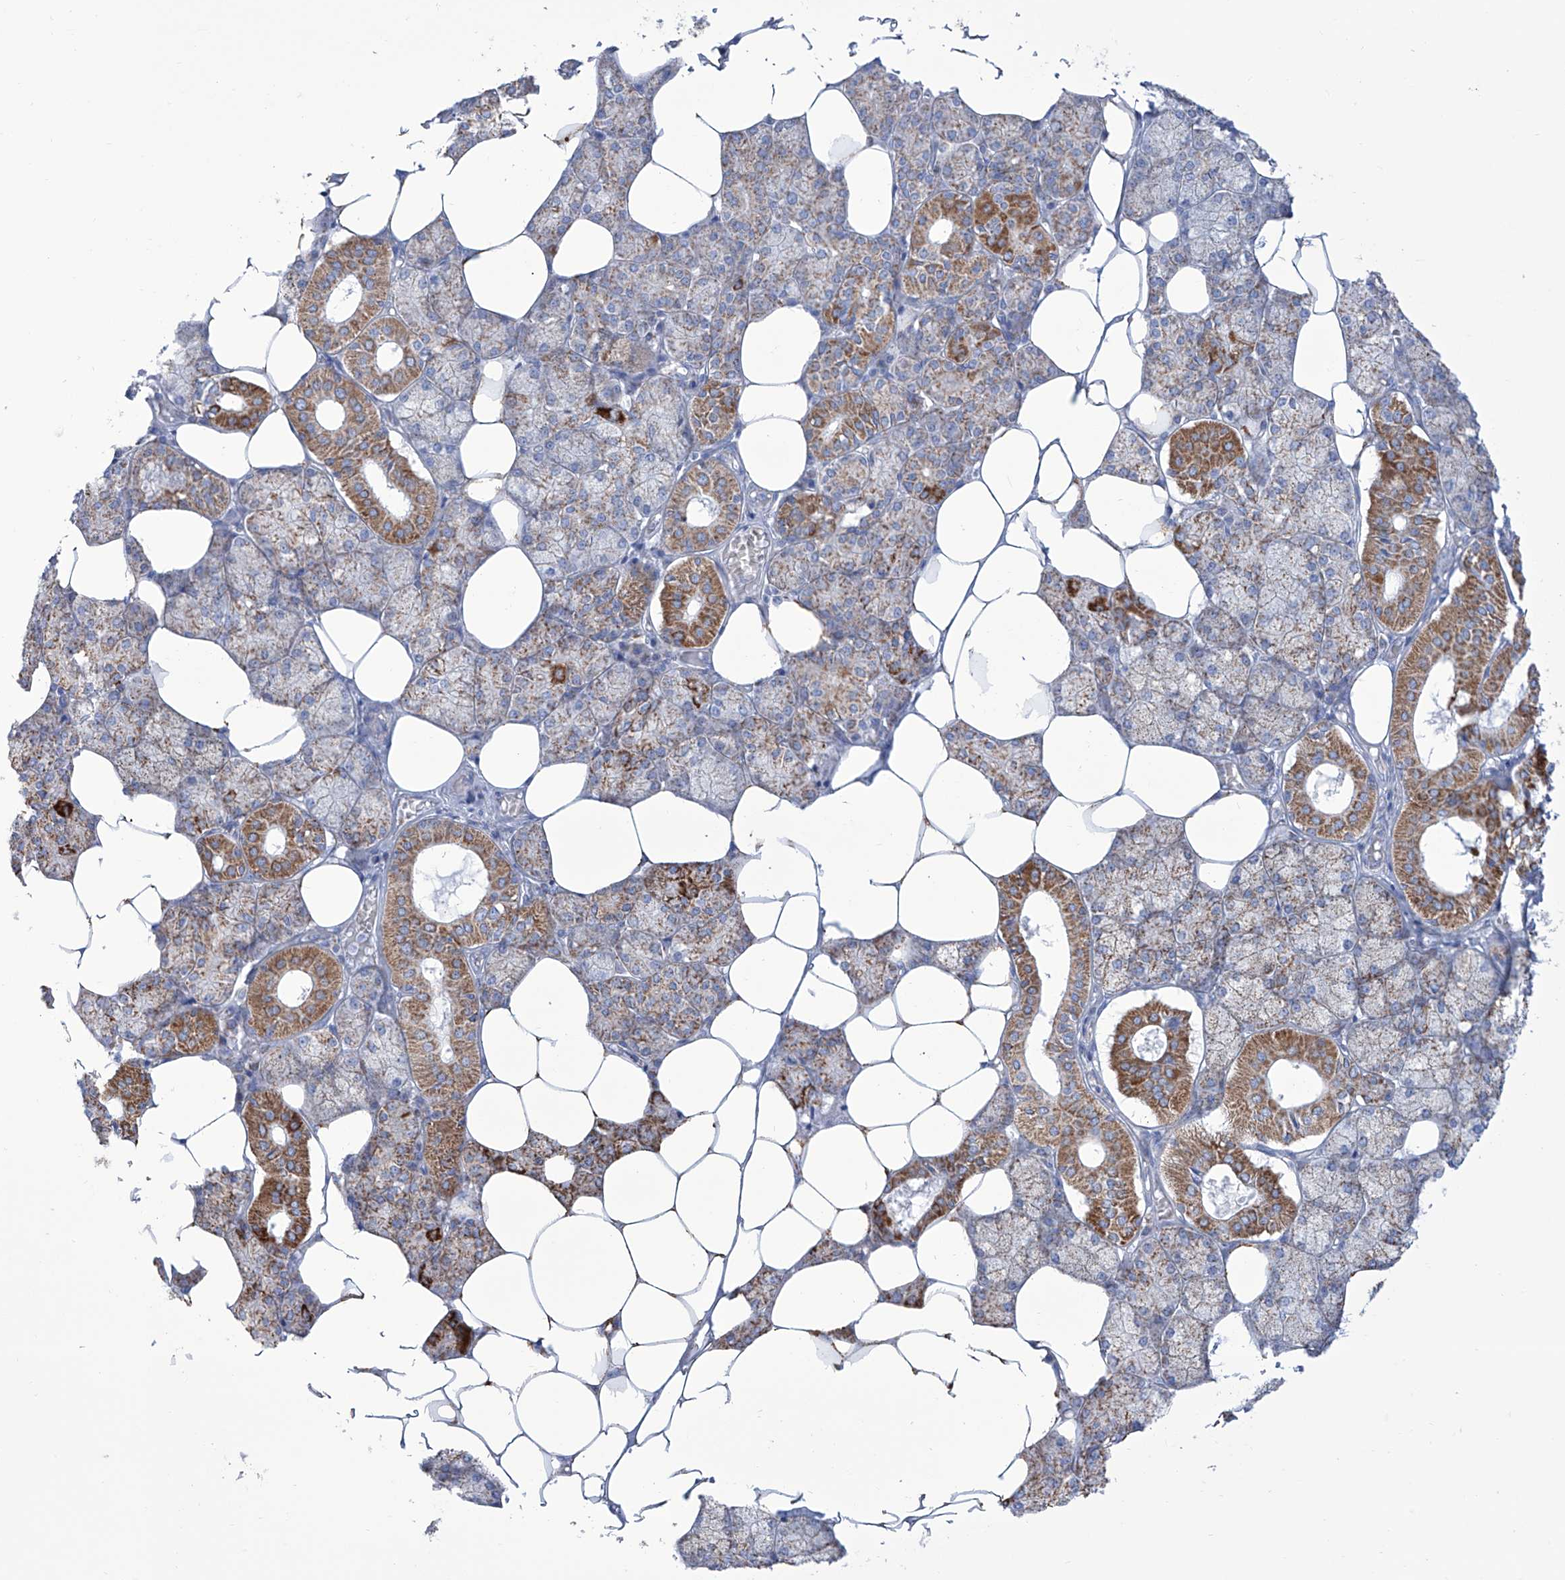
{"staining": {"intensity": "moderate", "quantity": ">75%", "location": "cytoplasmic/membranous"}, "tissue": "salivary gland", "cell_type": "Glandular cells", "image_type": "normal", "snomed": [{"axis": "morphology", "description": "Normal tissue, NOS"}, {"axis": "topography", "description": "Salivary gland"}], "caption": "Unremarkable salivary gland was stained to show a protein in brown. There is medium levels of moderate cytoplasmic/membranous staining in approximately >75% of glandular cells. The protein is stained brown, and the nuclei are stained in blue (DAB (3,3'-diaminobenzidine) IHC with brightfield microscopy, high magnification).", "gene": "ALDH6A1", "patient": {"sex": "male", "age": 62}}